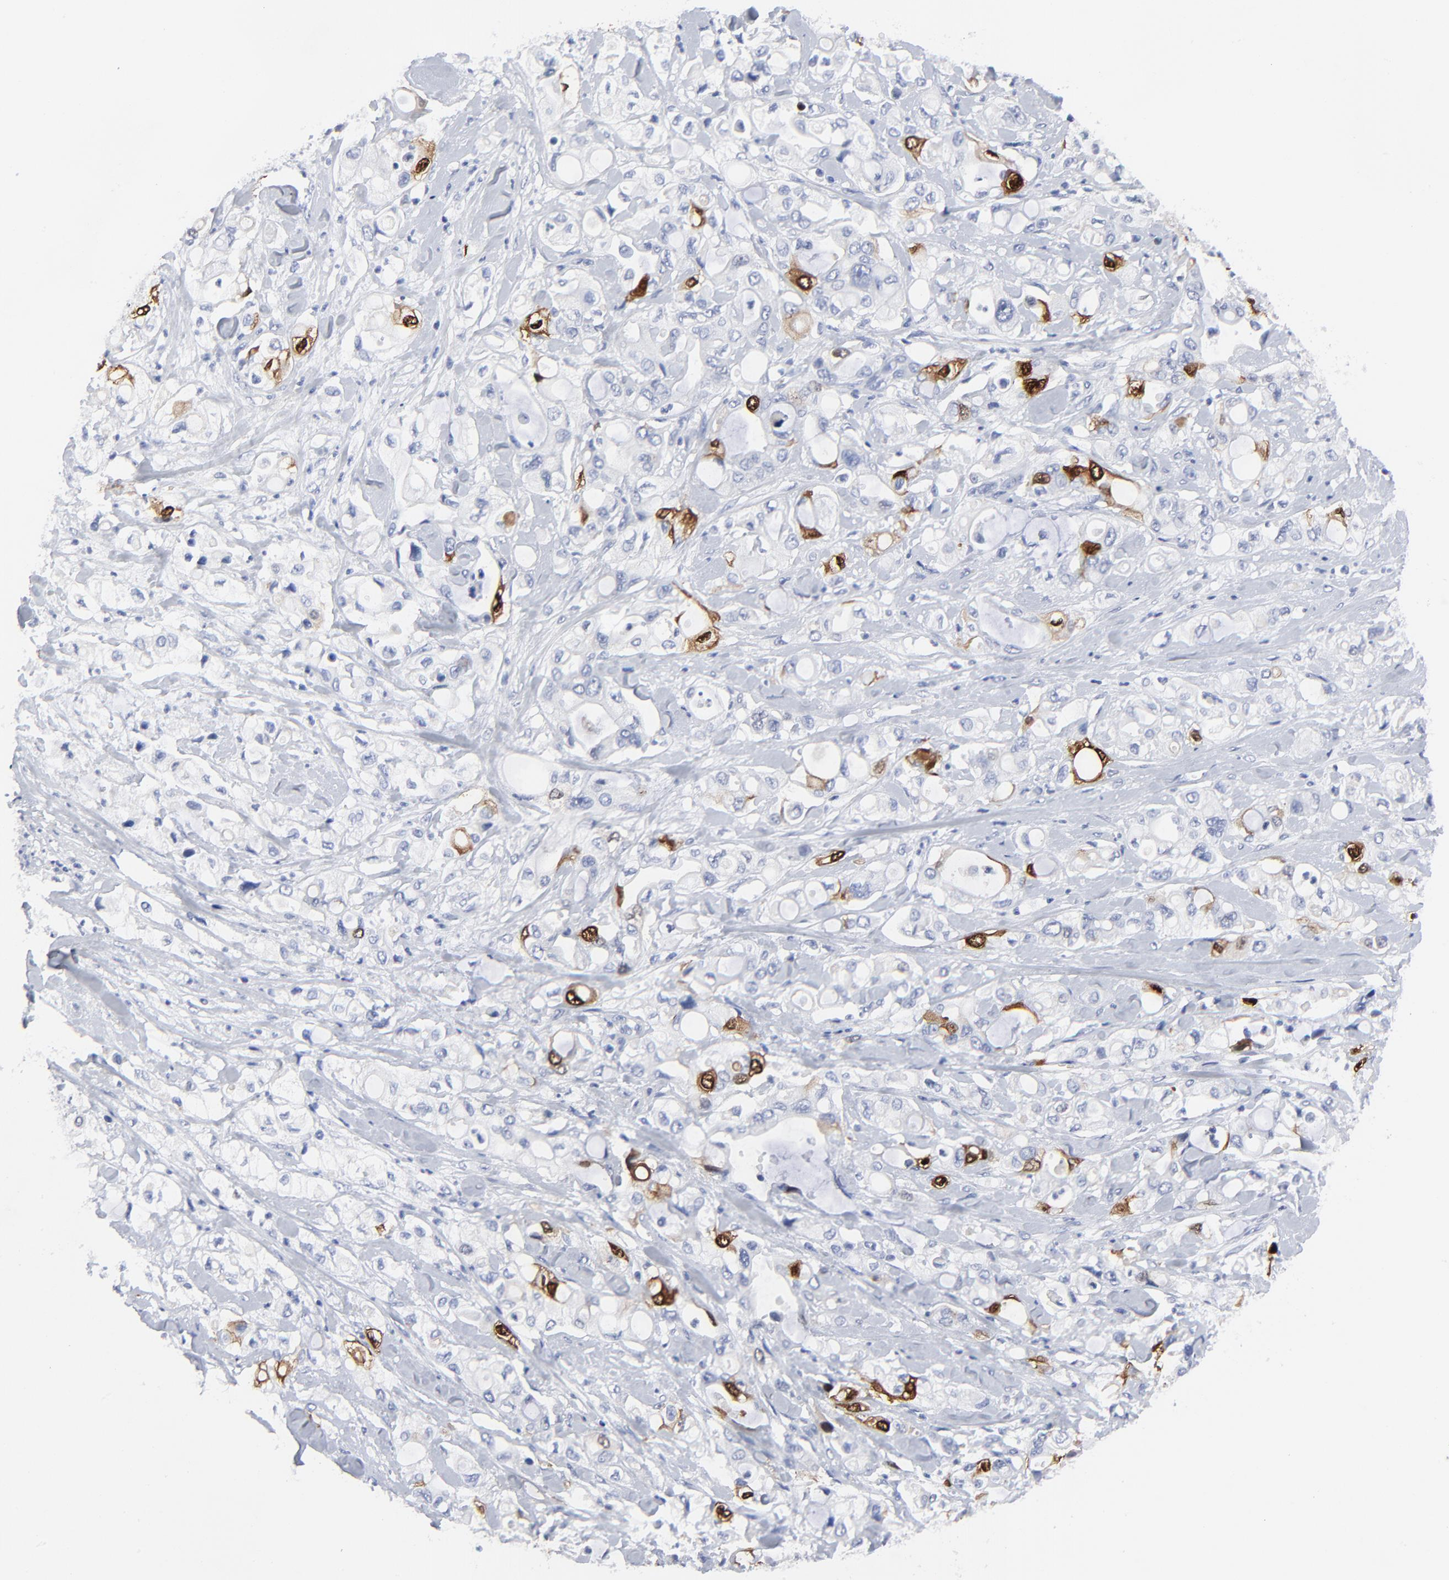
{"staining": {"intensity": "strong", "quantity": "<25%", "location": "cytoplasmic/membranous,nuclear"}, "tissue": "pancreatic cancer", "cell_type": "Tumor cells", "image_type": "cancer", "snomed": [{"axis": "morphology", "description": "Adenocarcinoma, NOS"}, {"axis": "topography", "description": "Pancreas"}], "caption": "Immunohistochemistry histopathology image of neoplastic tissue: human adenocarcinoma (pancreatic) stained using immunohistochemistry (IHC) reveals medium levels of strong protein expression localized specifically in the cytoplasmic/membranous and nuclear of tumor cells, appearing as a cytoplasmic/membranous and nuclear brown color.", "gene": "CDK1", "patient": {"sex": "male", "age": 70}}